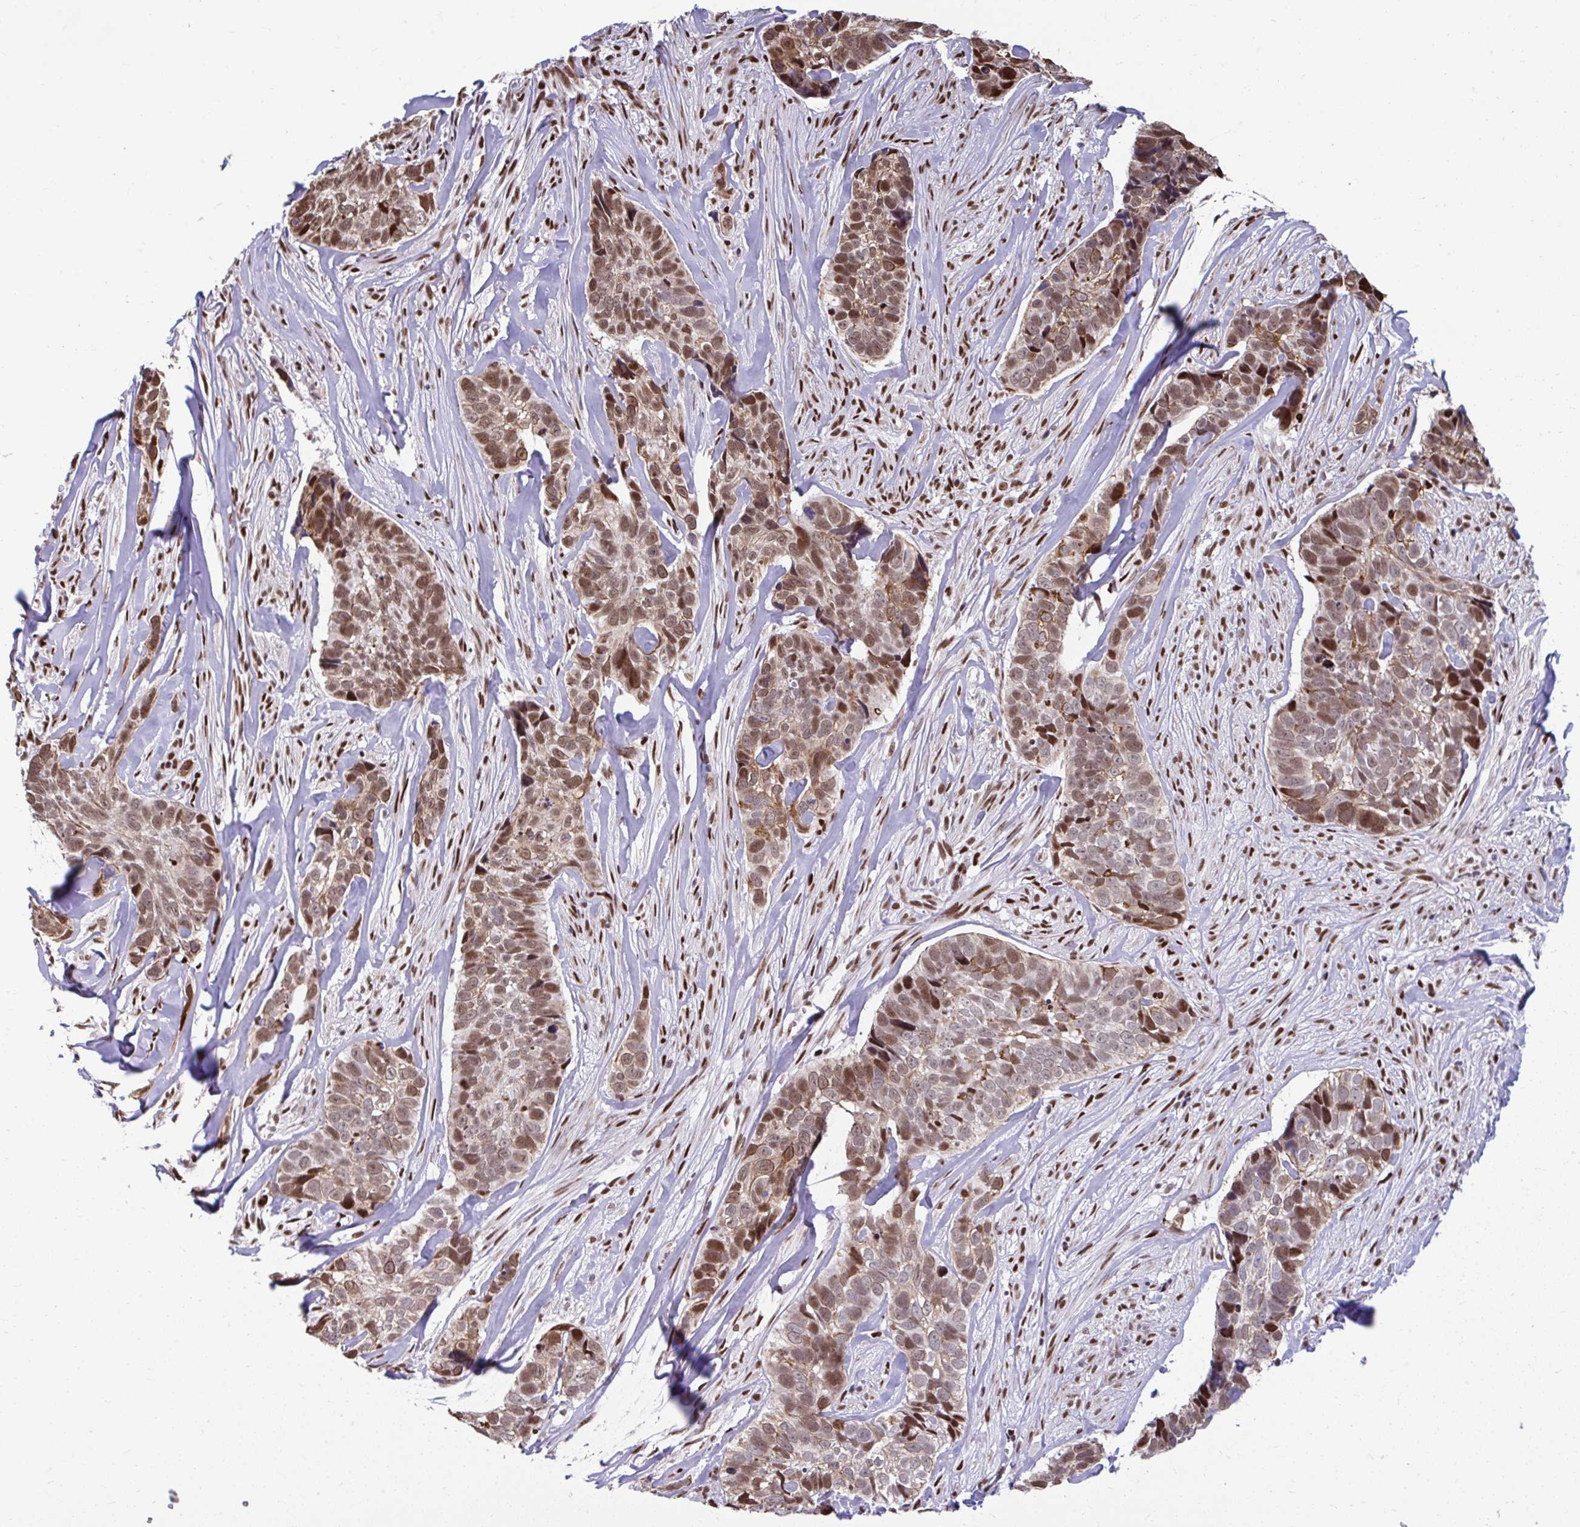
{"staining": {"intensity": "moderate", "quantity": ">75%", "location": "nuclear"}, "tissue": "skin cancer", "cell_type": "Tumor cells", "image_type": "cancer", "snomed": [{"axis": "morphology", "description": "Basal cell carcinoma"}, {"axis": "topography", "description": "Skin"}], "caption": "Protein analysis of skin cancer (basal cell carcinoma) tissue demonstrates moderate nuclear staining in approximately >75% of tumor cells.", "gene": "SLC35C2", "patient": {"sex": "female", "age": 82}}